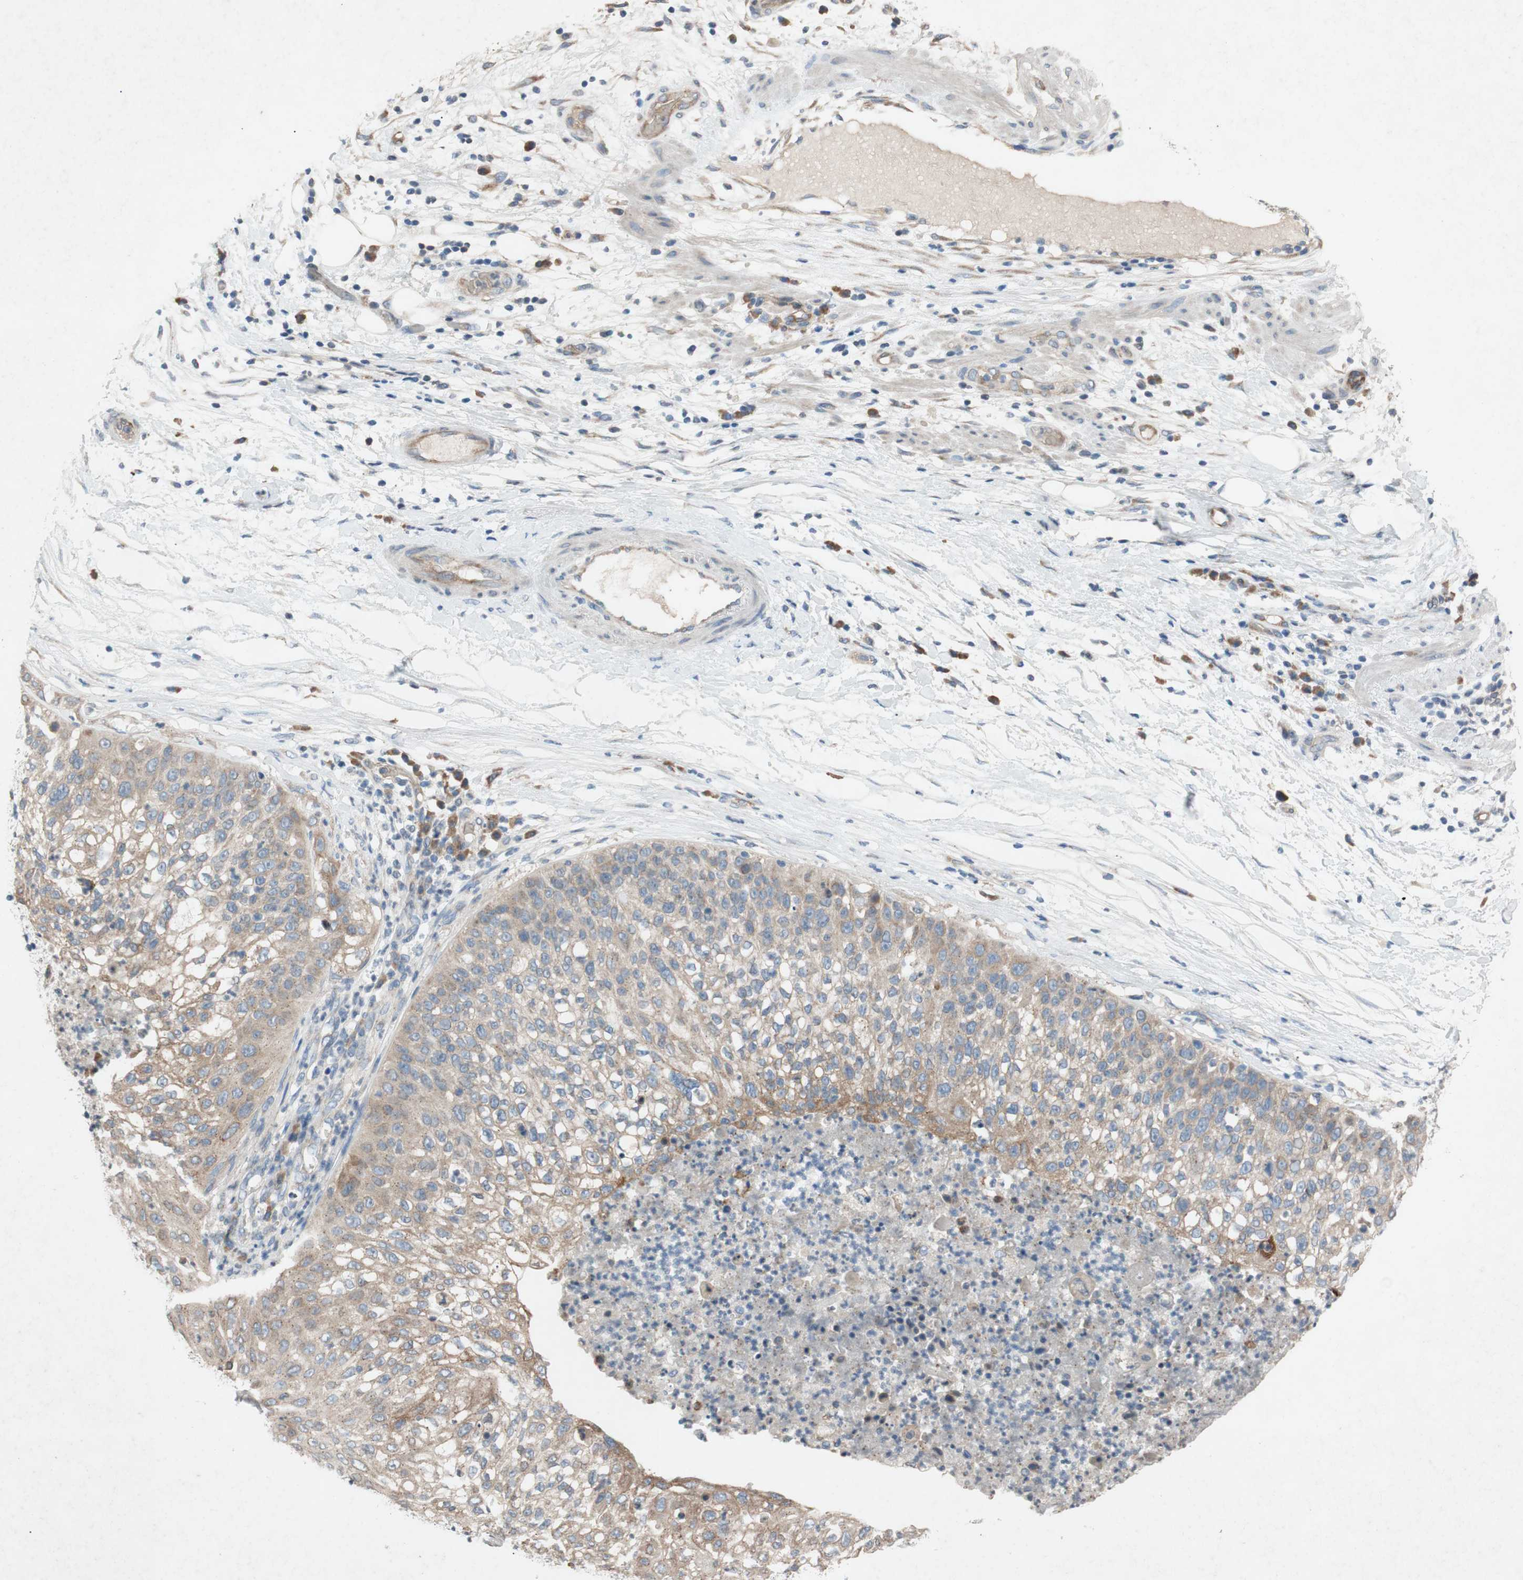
{"staining": {"intensity": "moderate", "quantity": ">75%", "location": "cytoplasmic/membranous"}, "tissue": "lung cancer", "cell_type": "Tumor cells", "image_type": "cancer", "snomed": [{"axis": "morphology", "description": "Inflammation, NOS"}, {"axis": "morphology", "description": "Squamous cell carcinoma, NOS"}, {"axis": "topography", "description": "Lymph node"}, {"axis": "topography", "description": "Soft tissue"}, {"axis": "topography", "description": "Lung"}], "caption": "A micrograph showing moderate cytoplasmic/membranous expression in about >75% of tumor cells in lung cancer, as visualized by brown immunohistochemical staining.", "gene": "ADD2", "patient": {"sex": "male", "age": 66}}